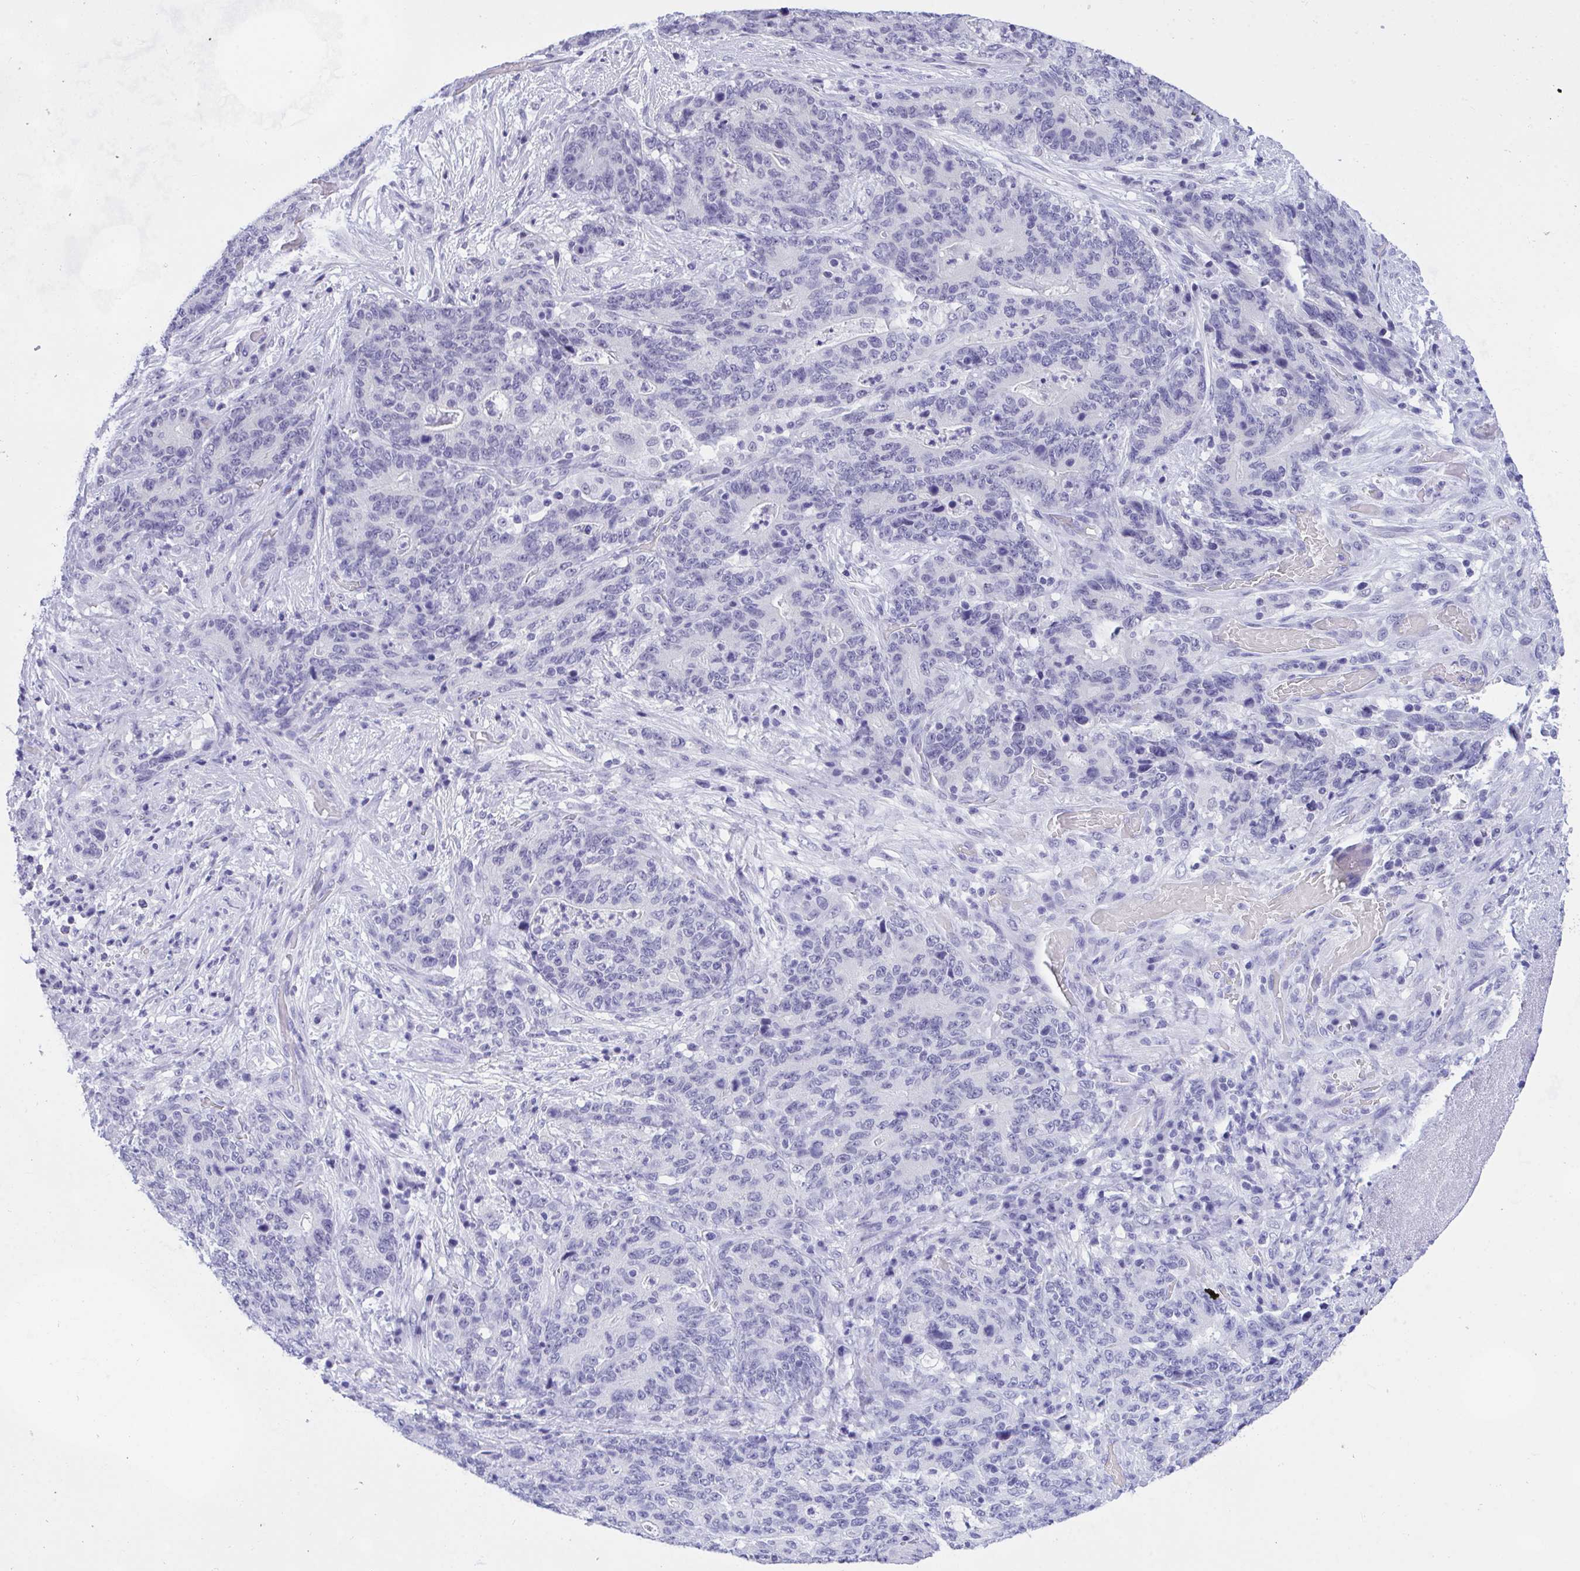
{"staining": {"intensity": "negative", "quantity": "none", "location": "none"}, "tissue": "stomach cancer", "cell_type": "Tumor cells", "image_type": "cancer", "snomed": [{"axis": "morphology", "description": "Normal tissue, NOS"}, {"axis": "morphology", "description": "Adenocarcinoma, NOS"}, {"axis": "topography", "description": "Stomach"}], "caption": "A micrograph of human stomach cancer is negative for staining in tumor cells. The staining is performed using DAB brown chromogen with nuclei counter-stained in using hematoxylin.", "gene": "THOP1", "patient": {"sex": "female", "age": 64}}